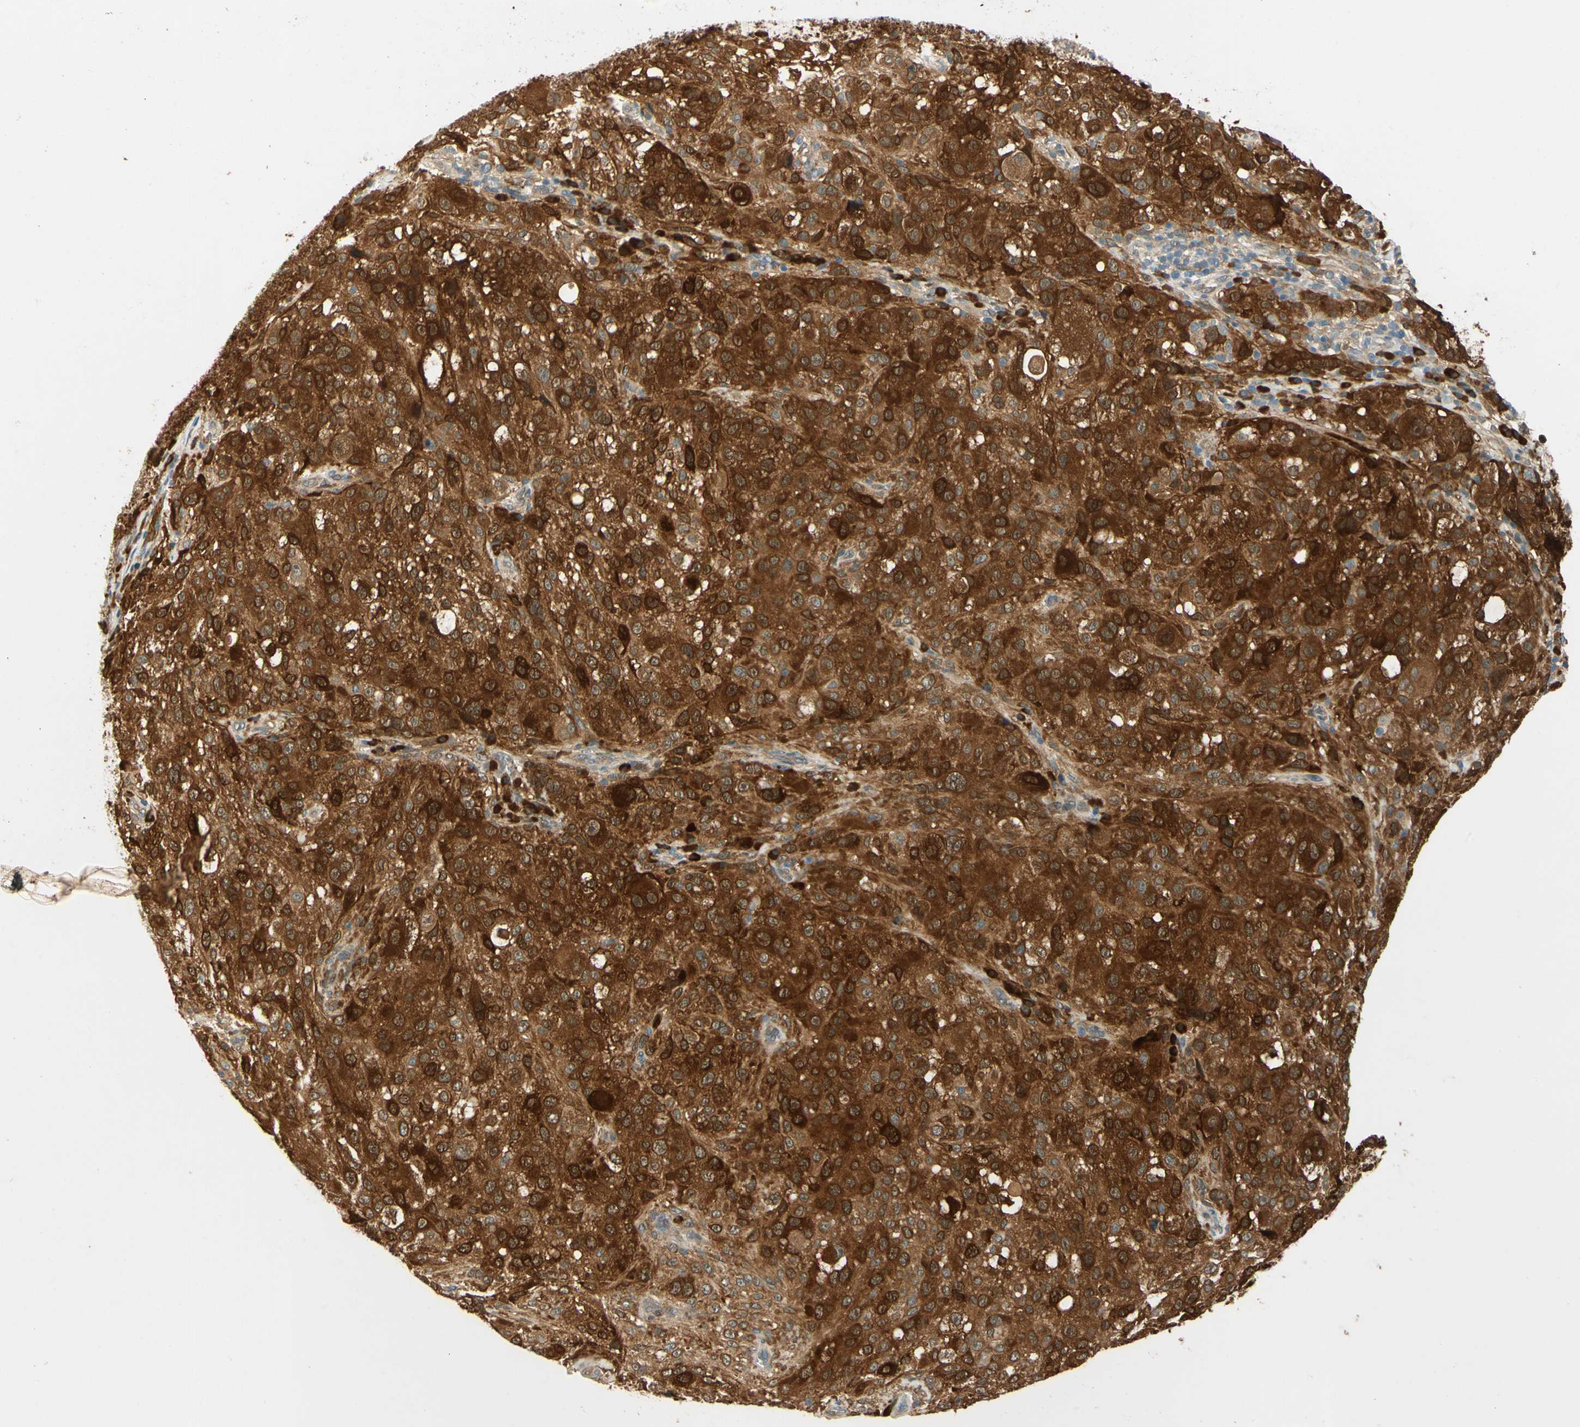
{"staining": {"intensity": "strong", "quantity": ">75%", "location": "cytoplasmic/membranous"}, "tissue": "melanoma", "cell_type": "Tumor cells", "image_type": "cancer", "snomed": [{"axis": "morphology", "description": "Necrosis, NOS"}, {"axis": "morphology", "description": "Malignant melanoma, NOS"}, {"axis": "topography", "description": "Skin"}], "caption": "This is an image of IHC staining of melanoma, which shows strong positivity in the cytoplasmic/membranous of tumor cells.", "gene": "WIPI1", "patient": {"sex": "female", "age": 87}}